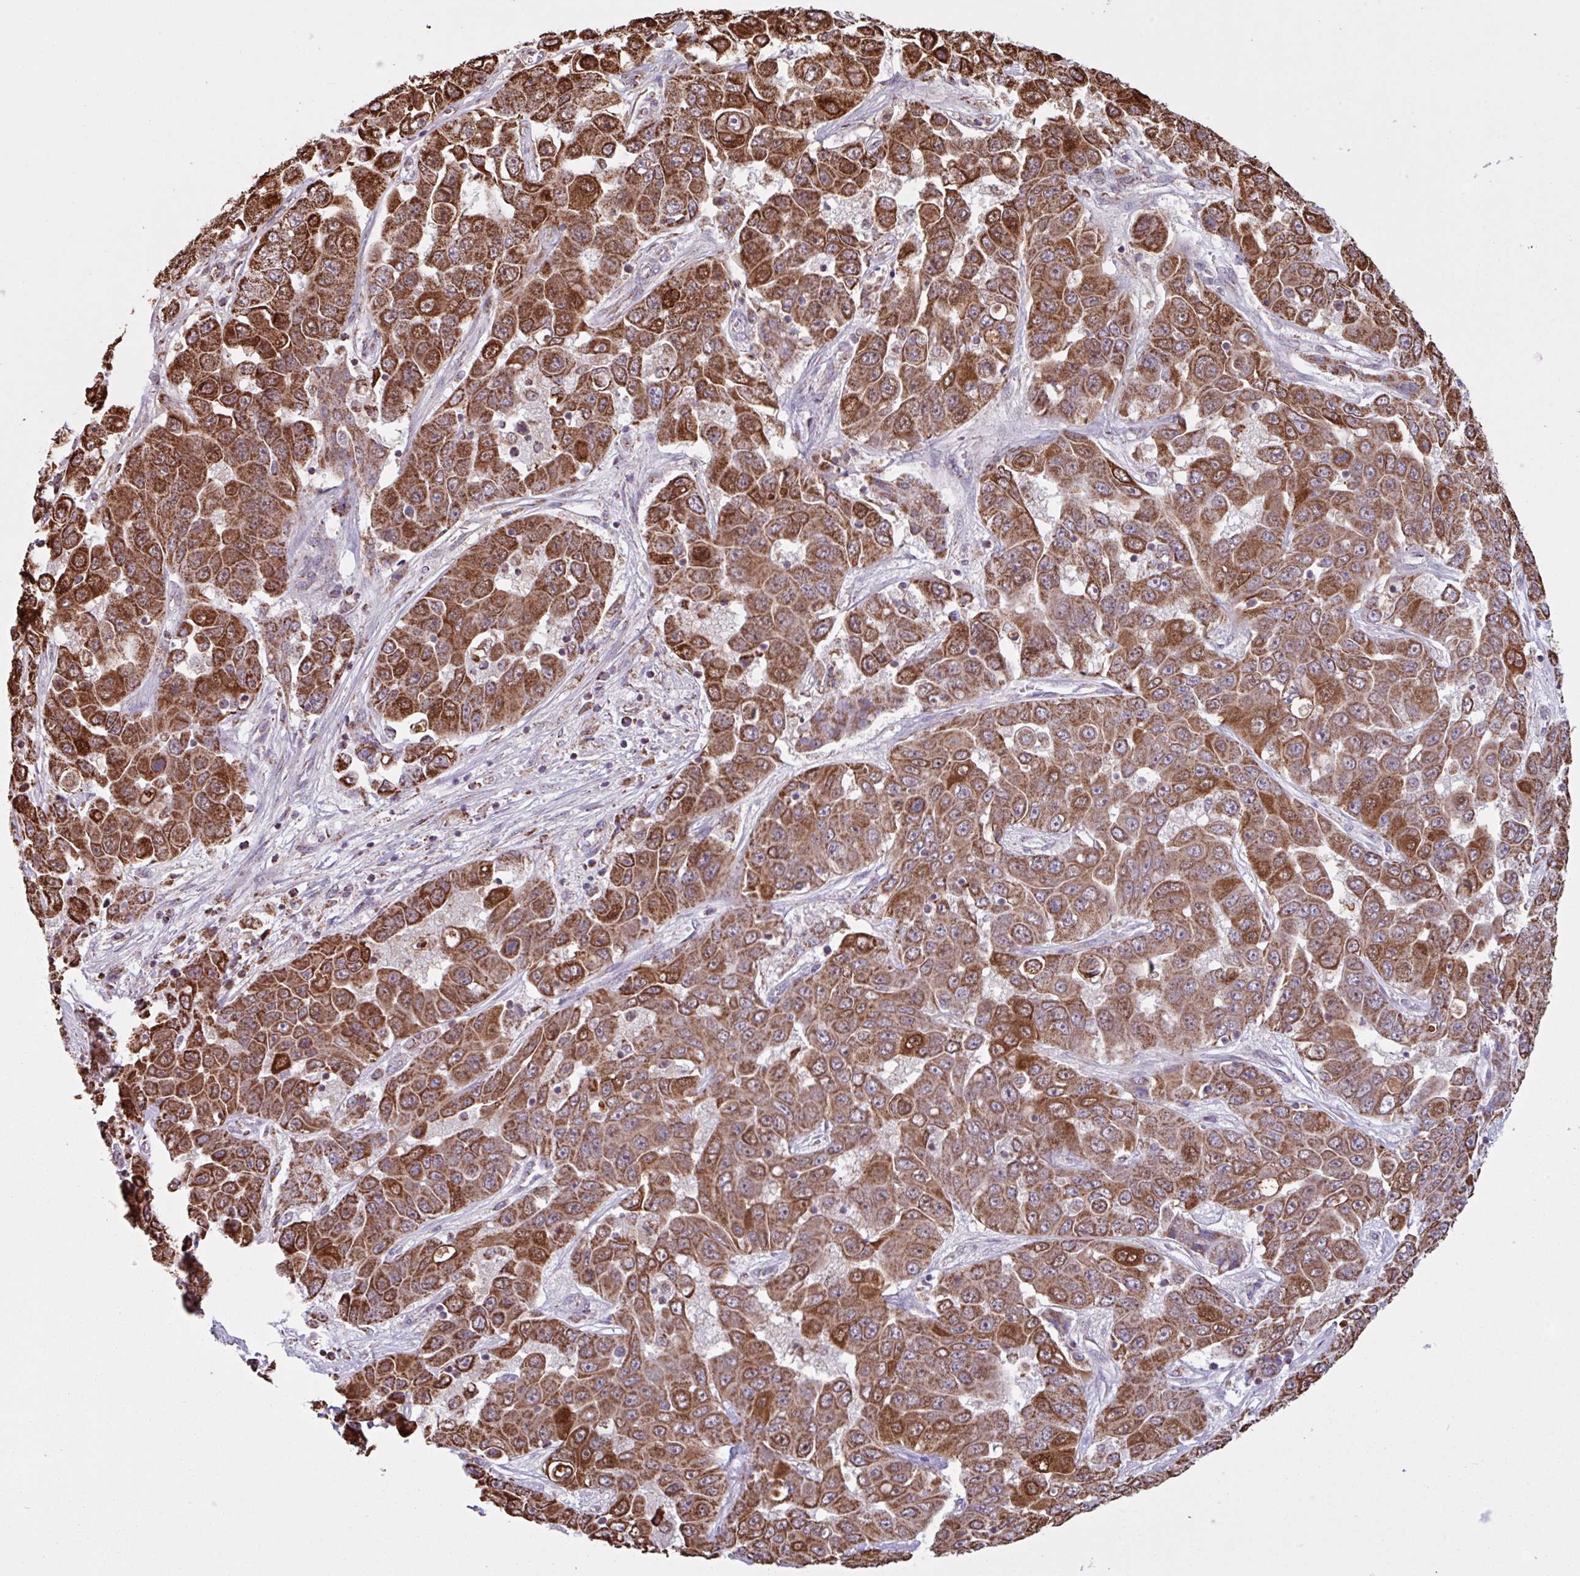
{"staining": {"intensity": "strong", "quantity": ">75%", "location": "cytoplasmic/membranous"}, "tissue": "liver cancer", "cell_type": "Tumor cells", "image_type": "cancer", "snomed": [{"axis": "morphology", "description": "Cholangiocarcinoma"}, {"axis": "topography", "description": "Liver"}], "caption": "A brown stain highlights strong cytoplasmic/membranous expression of a protein in human liver cancer tumor cells.", "gene": "ALG8", "patient": {"sex": "female", "age": 52}}